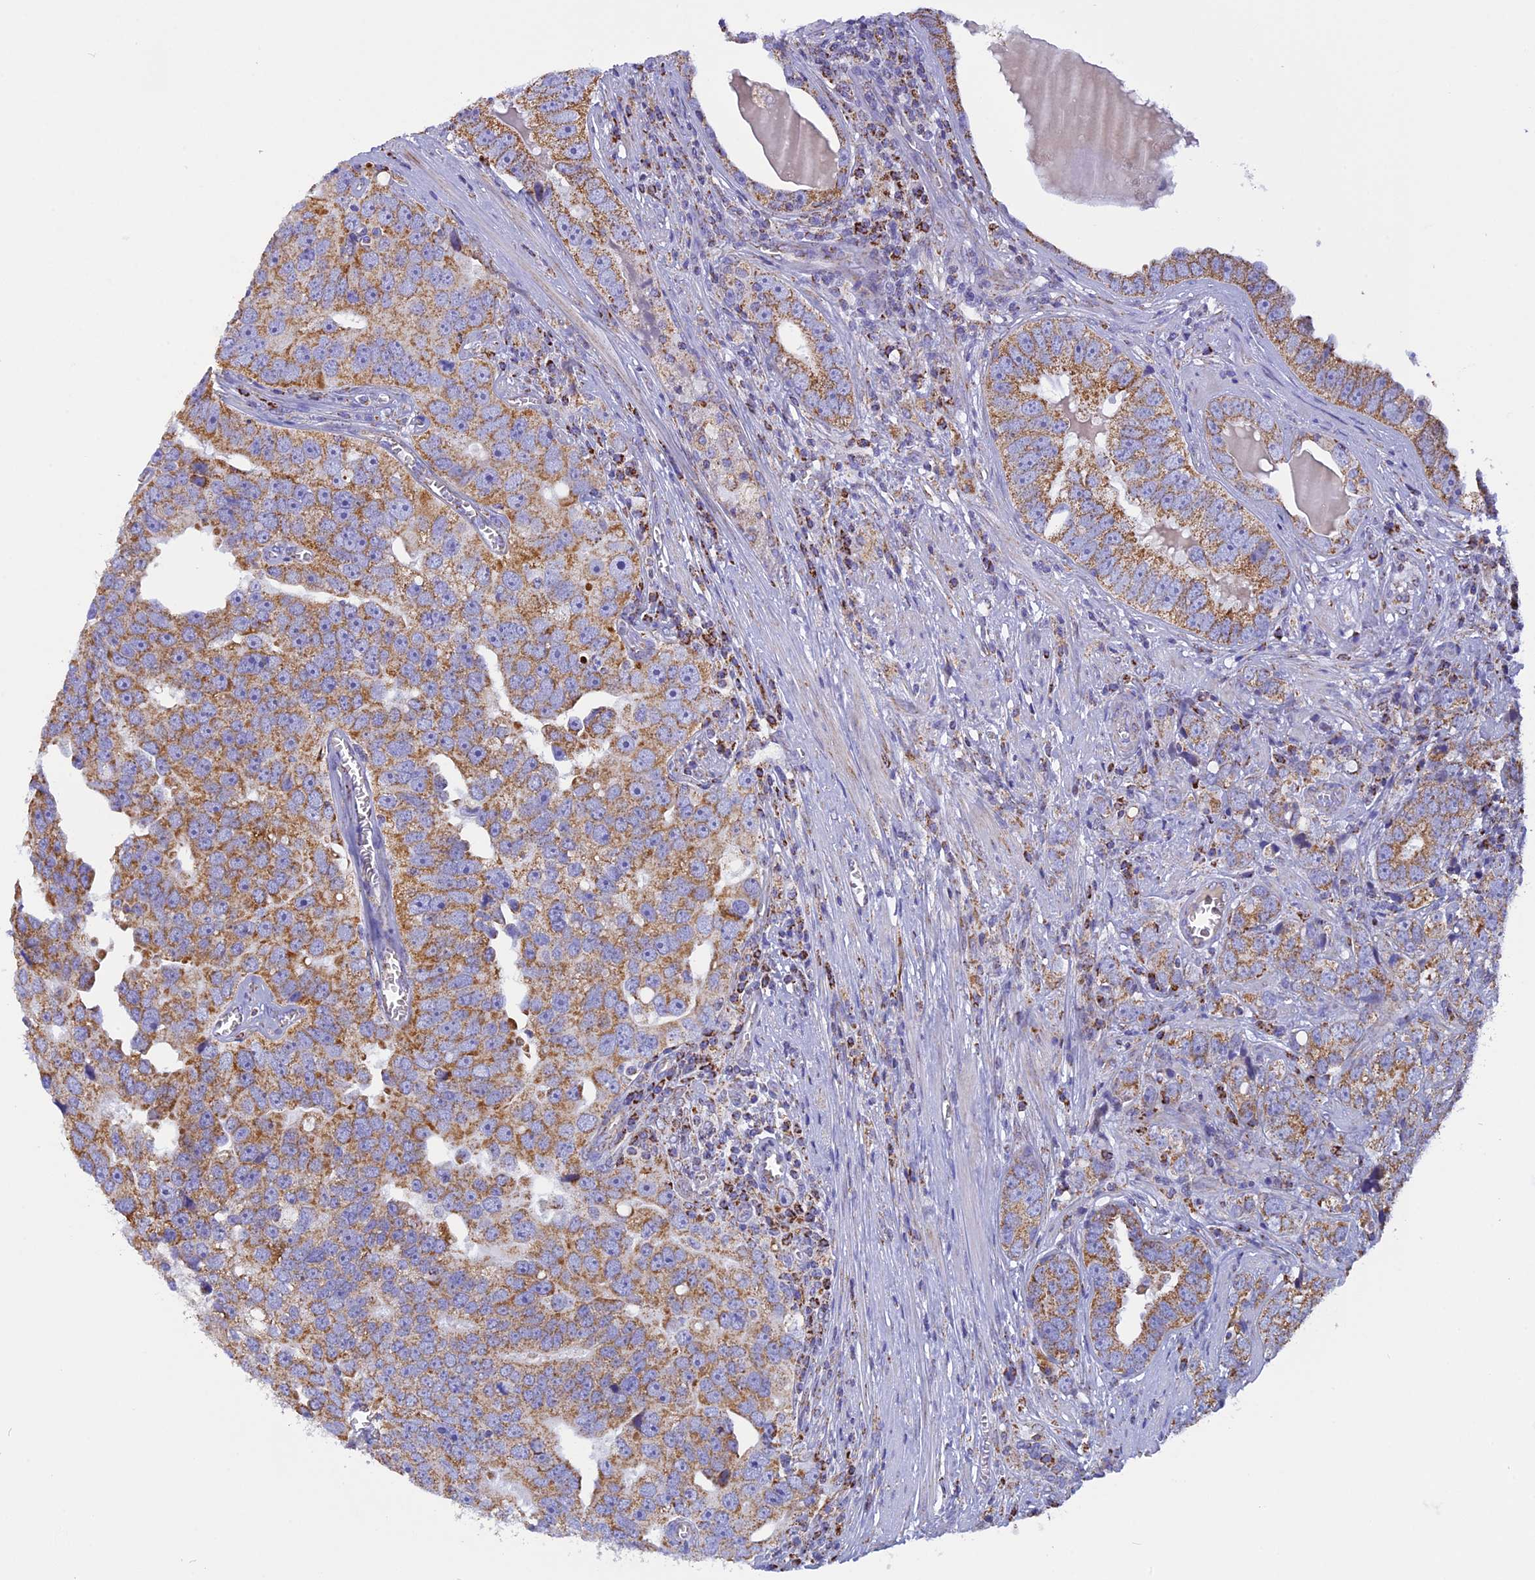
{"staining": {"intensity": "moderate", "quantity": ">75%", "location": "cytoplasmic/membranous"}, "tissue": "prostate cancer", "cell_type": "Tumor cells", "image_type": "cancer", "snomed": [{"axis": "morphology", "description": "Adenocarcinoma, High grade"}, {"axis": "topography", "description": "Prostate"}], "caption": "Prostate adenocarcinoma (high-grade) was stained to show a protein in brown. There is medium levels of moderate cytoplasmic/membranous positivity in about >75% of tumor cells.", "gene": "KCNG1", "patient": {"sex": "male", "age": 71}}